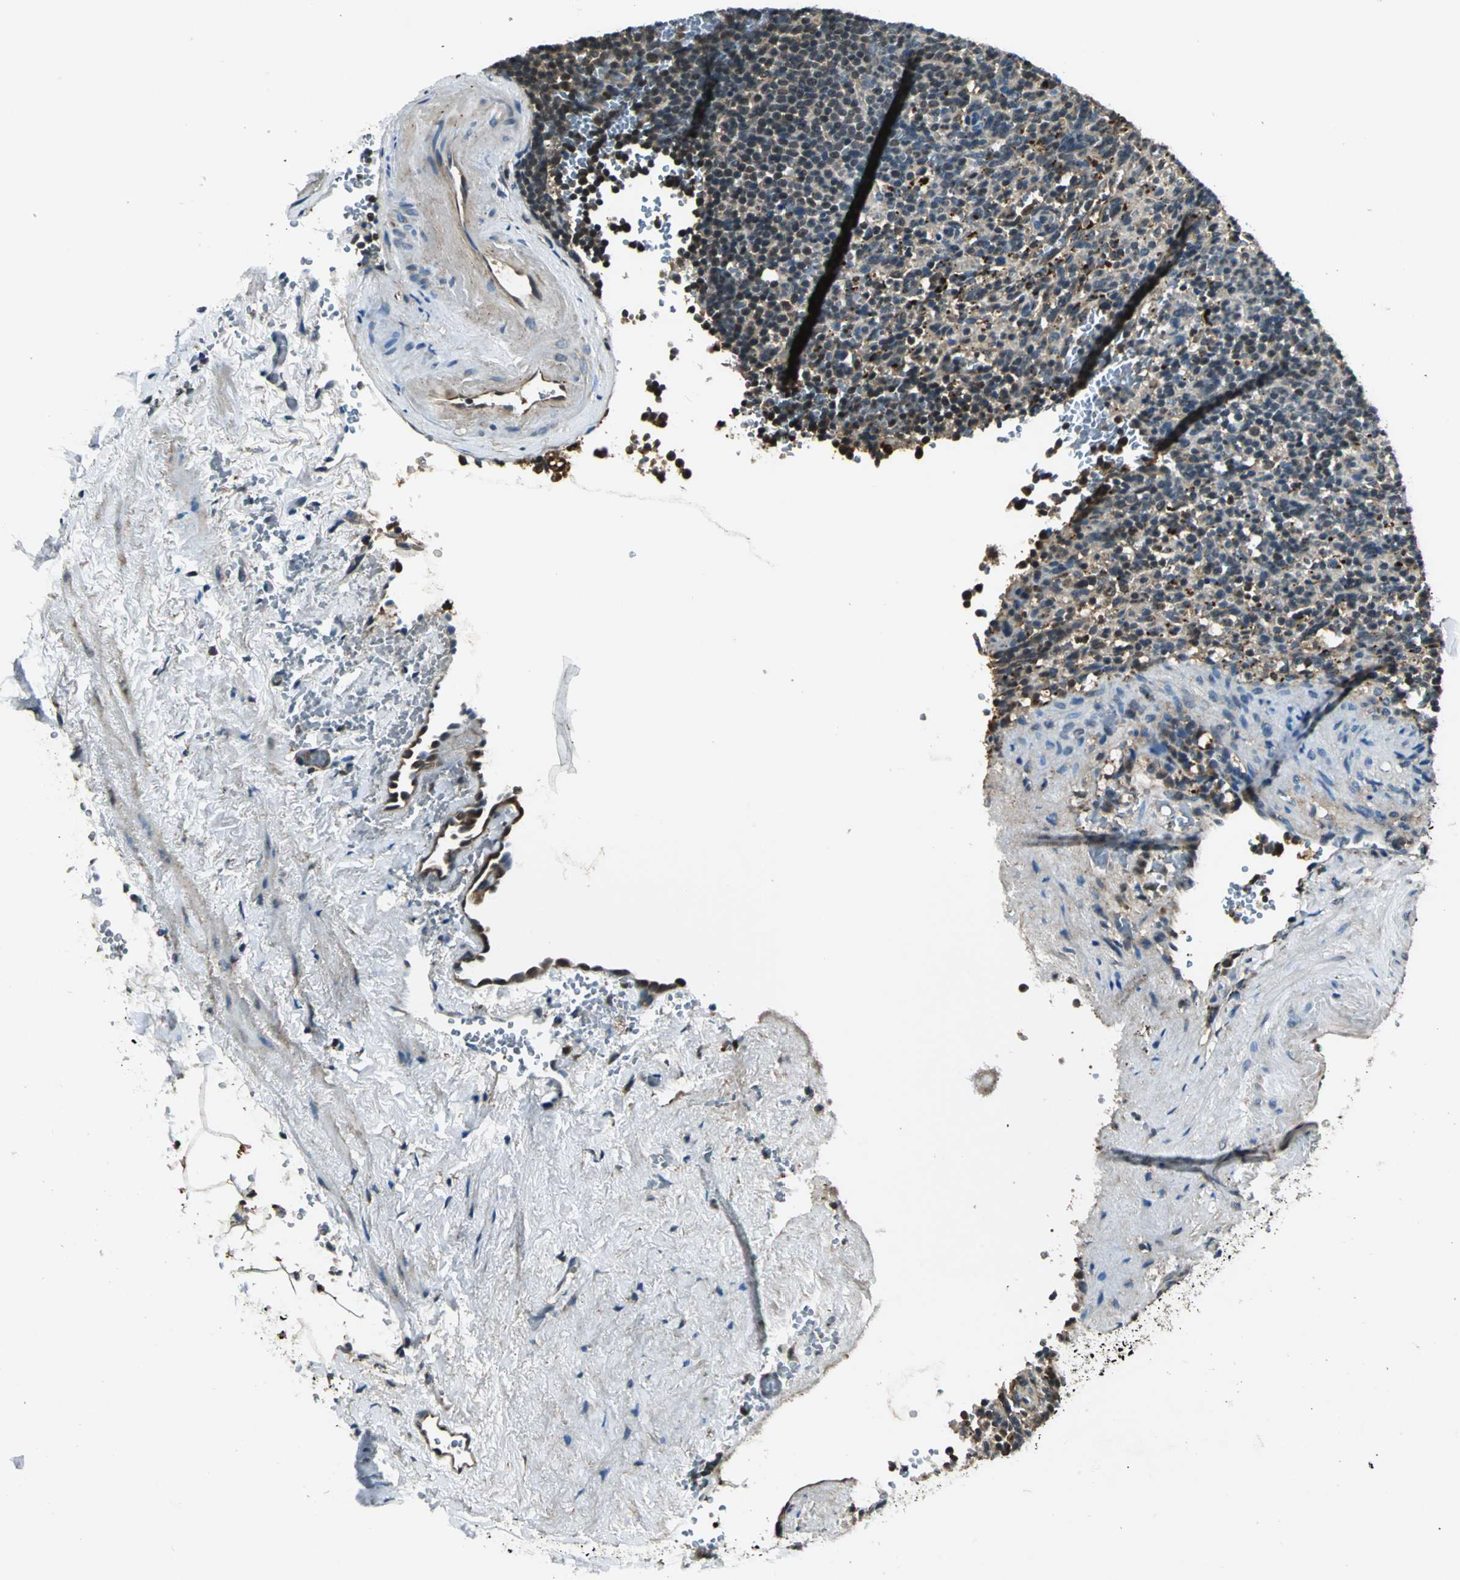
{"staining": {"intensity": "weak", "quantity": "25%-75%", "location": "cytoplasmic/membranous,nuclear"}, "tissue": "spleen", "cell_type": "Cells in red pulp", "image_type": "normal", "snomed": [{"axis": "morphology", "description": "Normal tissue, NOS"}, {"axis": "topography", "description": "Spleen"}], "caption": "A low amount of weak cytoplasmic/membranous,nuclear expression is appreciated in about 25%-75% of cells in red pulp in normal spleen. (DAB (3,3'-diaminobenzidine) = brown stain, brightfield microscopy at high magnification).", "gene": "PPP1R13L", "patient": {"sex": "female", "age": 74}}